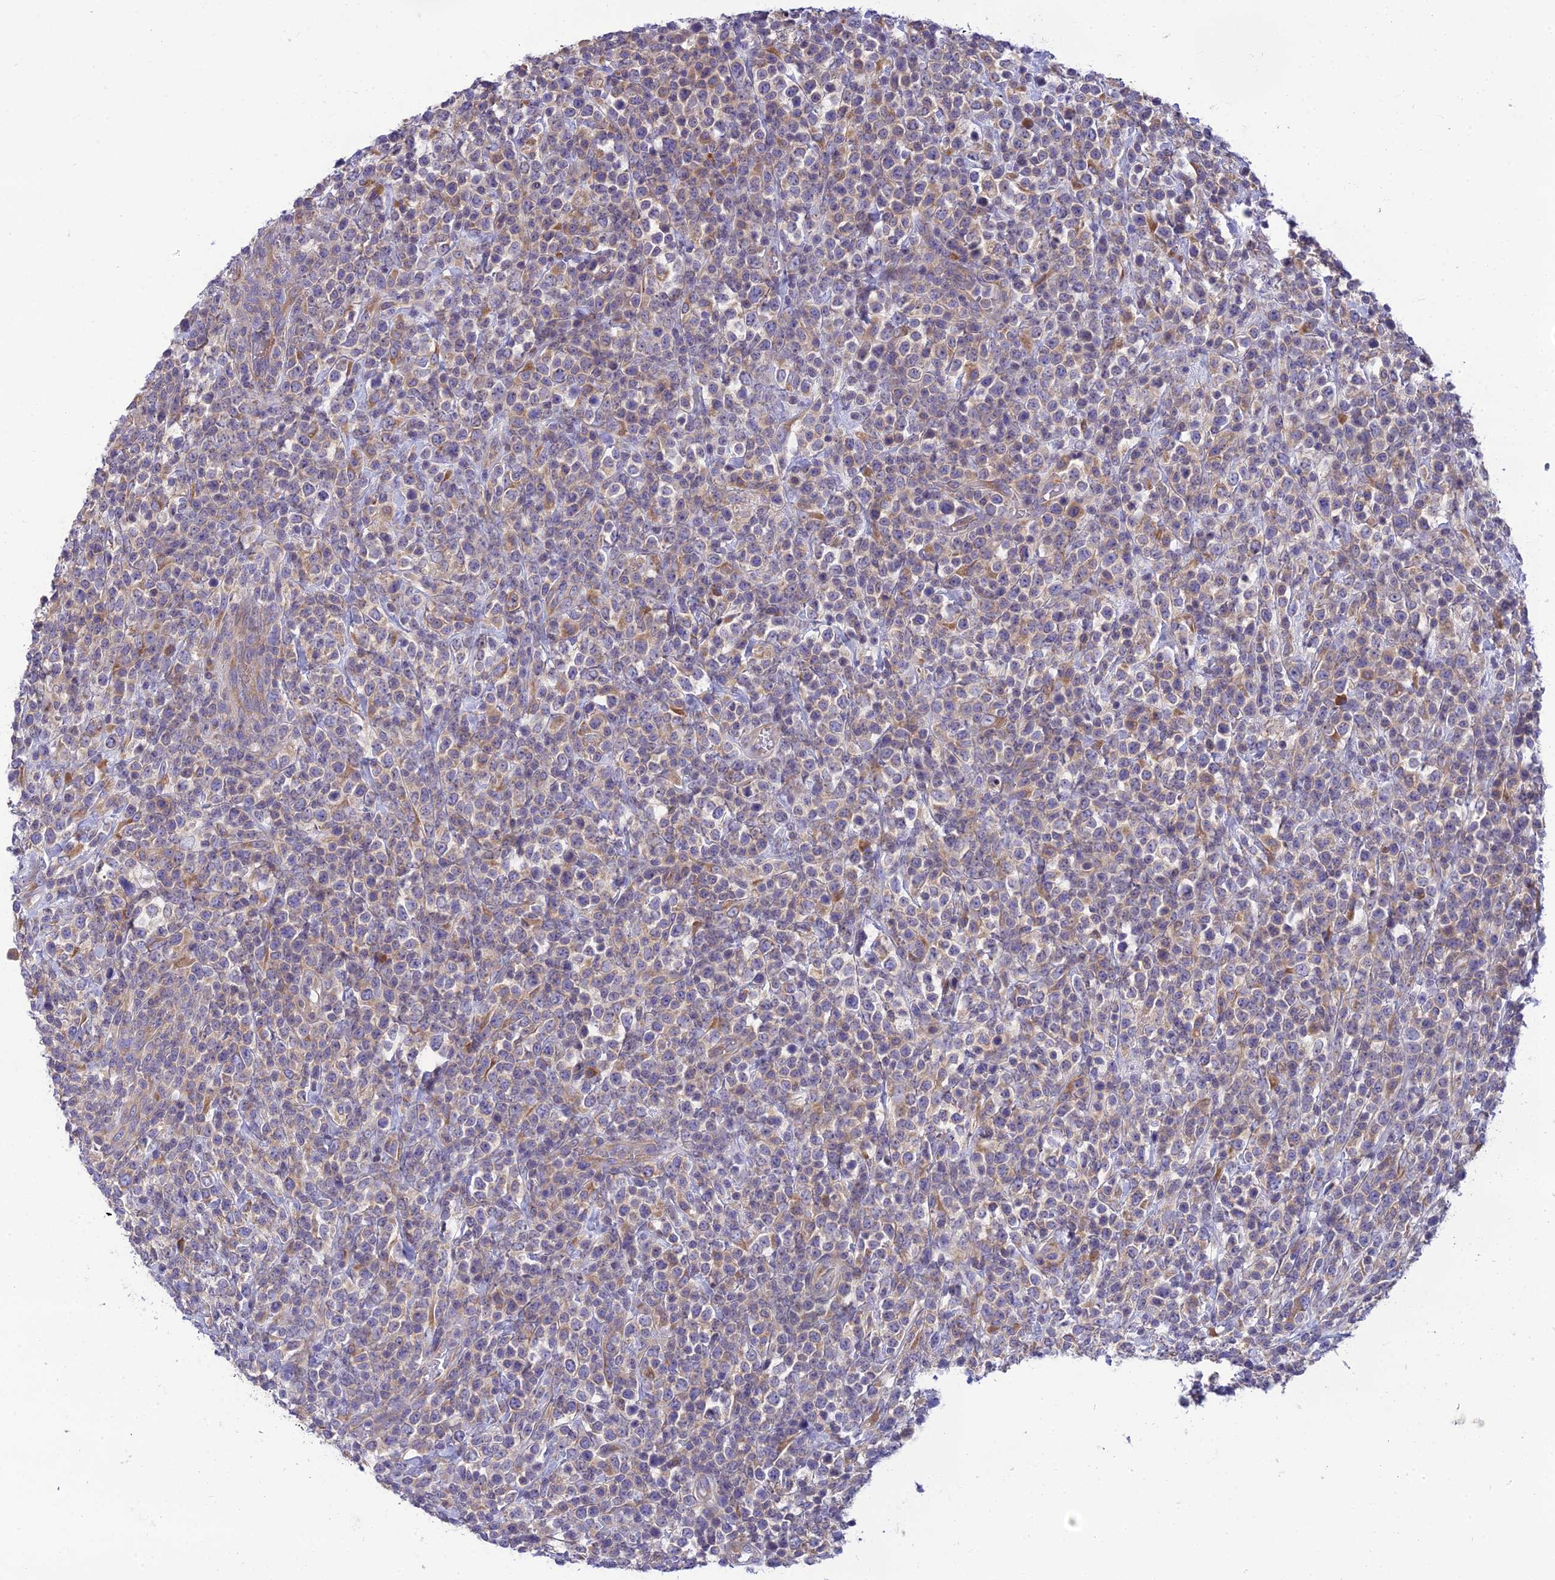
{"staining": {"intensity": "weak", "quantity": "25%-75%", "location": "cytoplasmic/membranous"}, "tissue": "lymphoma", "cell_type": "Tumor cells", "image_type": "cancer", "snomed": [{"axis": "morphology", "description": "Malignant lymphoma, non-Hodgkin's type, High grade"}, {"axis": "topography", "description": "Colon"}], "caption": "A low amount of weak cytoplasmic/membranous expression is present in about 25%-75% of tumor cells in high-grade malignant lymphoma, non-Hodgkin's type tissue.", "gene": "CLCN7", "patient": {"sex": "female", "age": 53}}